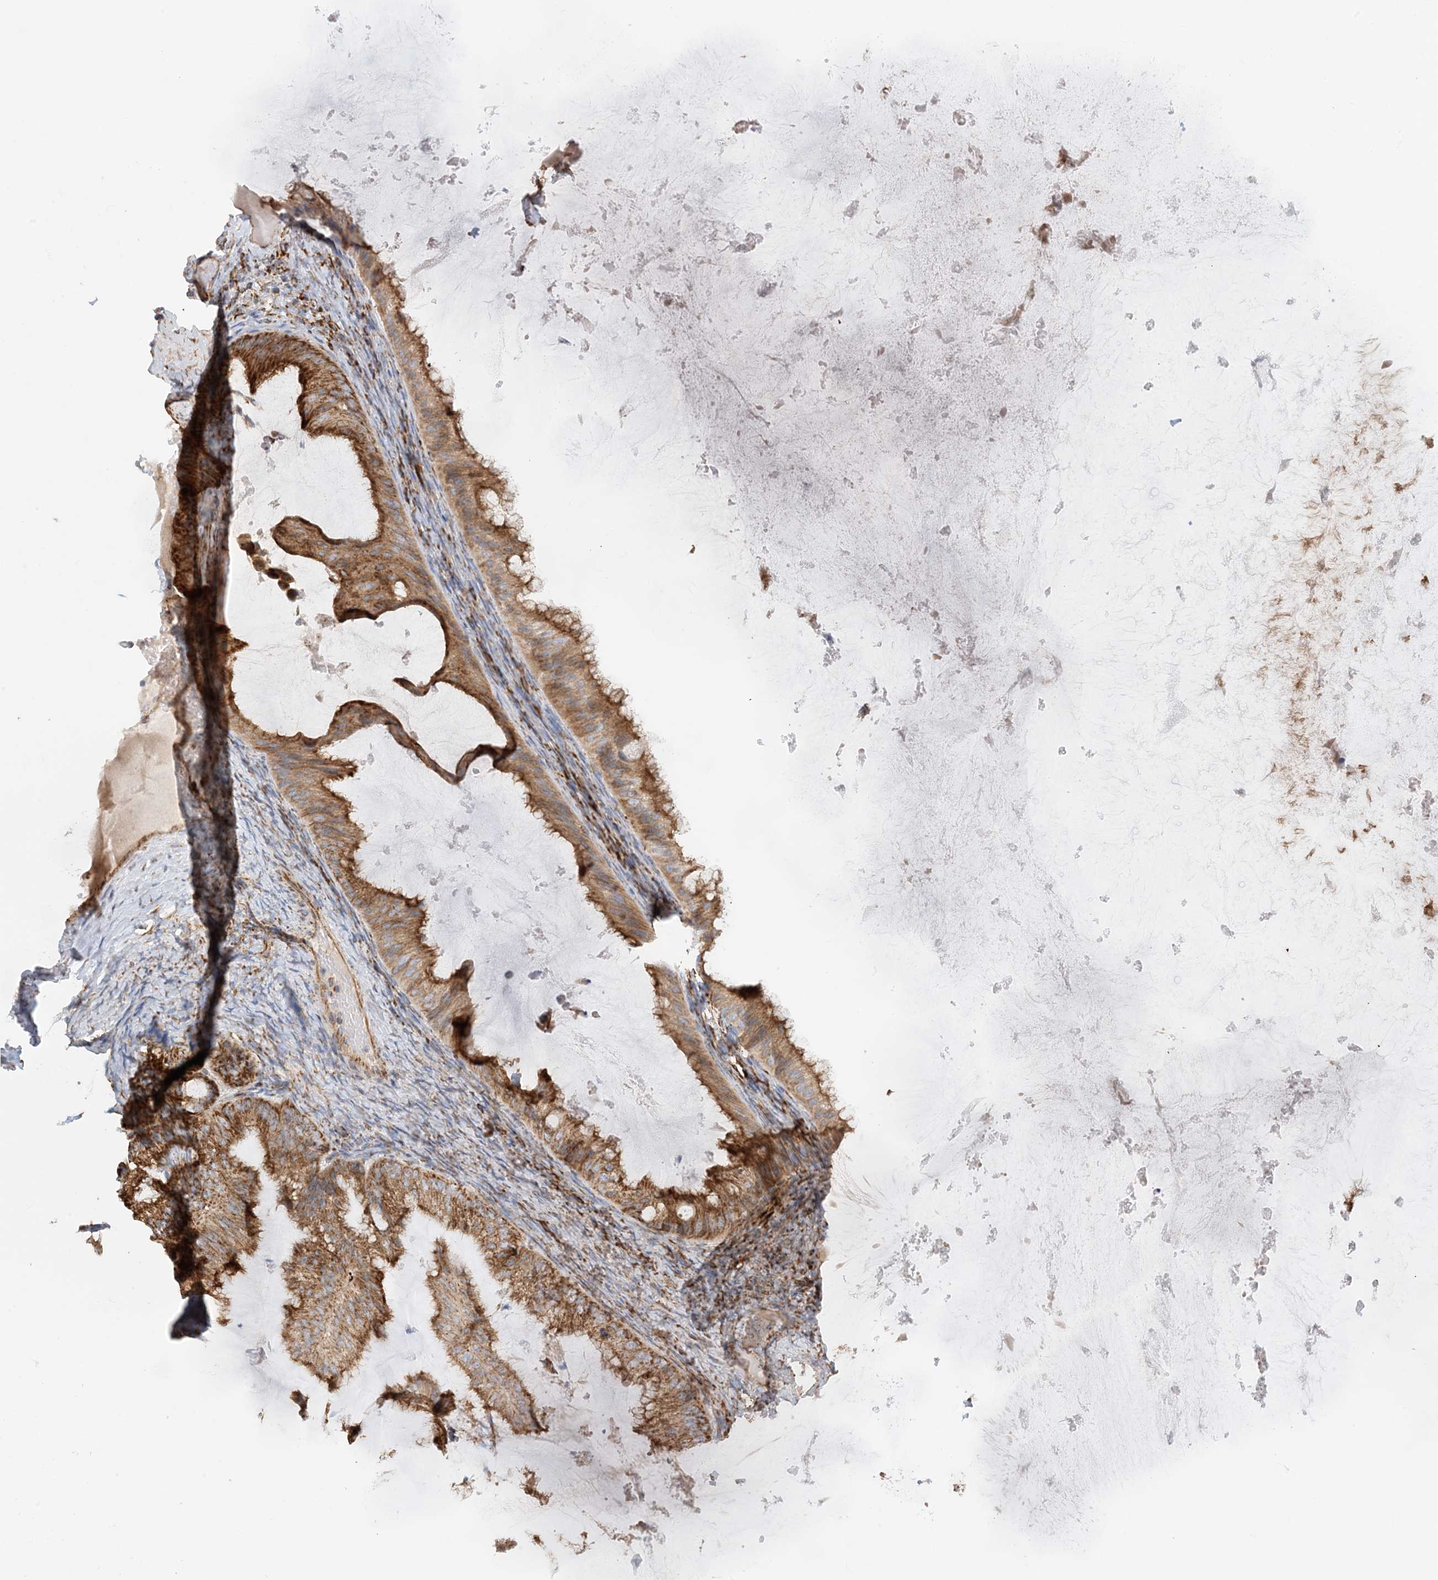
{"staining": {"intensity": "moderate", "quantity": ">75%", "location": "cytoplasmic/membranous"}, "tissue": "ovarian cancer", "cell_type": "Tumor cells", "image_type": "cancer", "snomed": [{"axis": "morphology", "description": "Cystadenocarcinoma, mucinous, NOS"}, {"axis": "topography", "description": "Ovary"}], "caption": "Protein expression analysis of human mucinous cystadenocarcinoma (ovarian) reveals moderate cytoplasmic/membranous expression in about >75% of tumor cells.", "gene": "COA3", "patient": {"sex": "female", "age": 61}}